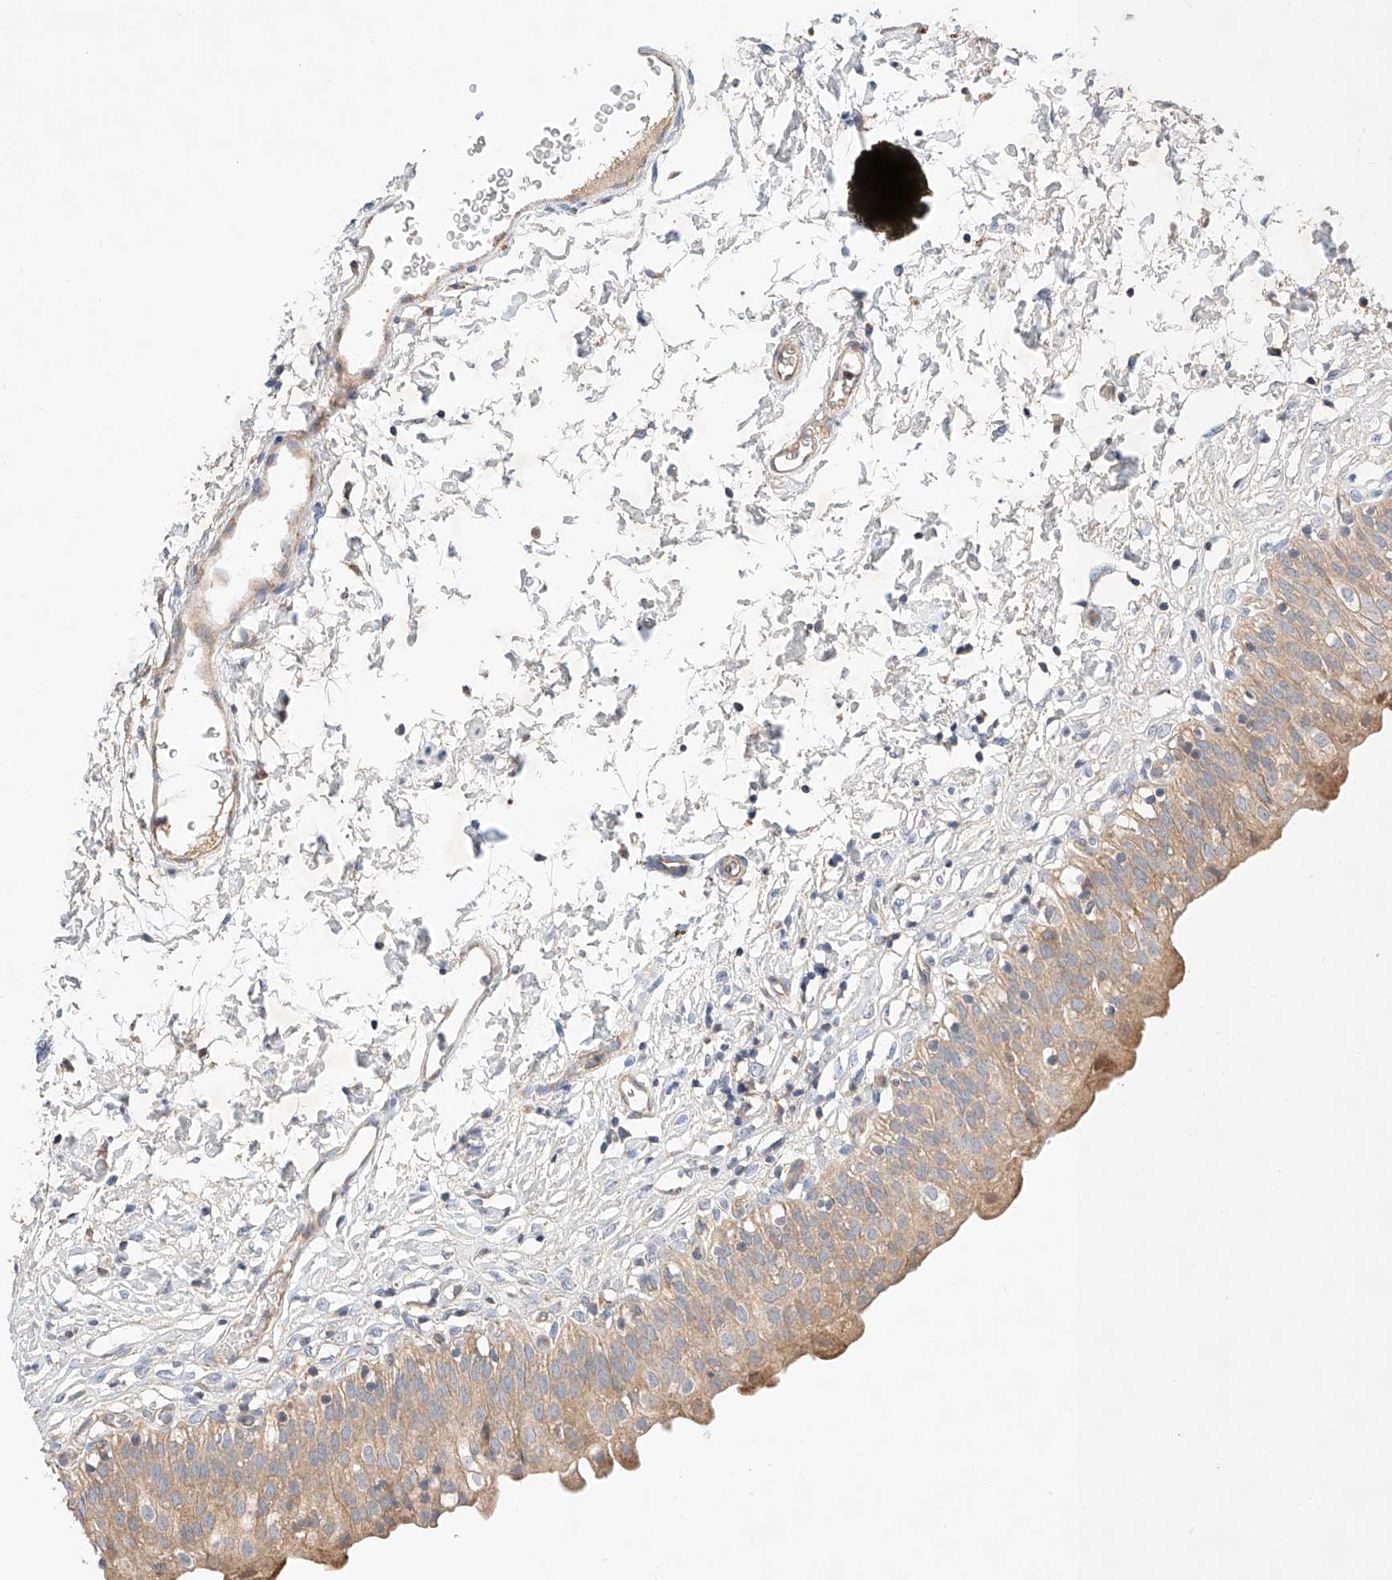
{"staining": {"intensity": "moderate", "quantity": ">75%", "location": "cytoplasmic/membranous"}, "tissue": "urinary bladder", "cell_type": "Urothelial cells", "image_type": "normal", "snomed": [{"axis": "morphology", "description": "Normal tissue, NOS"}, {"axis": "topography", "description": "Urinary bladder"}], "caption": "Urinary bladder stained with immunohistochemistry demonstrates moderate cytoplasmic/membranous staining in about >75% of urothelial cells.", "gene": "C6orf118", "patient": {"sex": "male", "age": 55}}